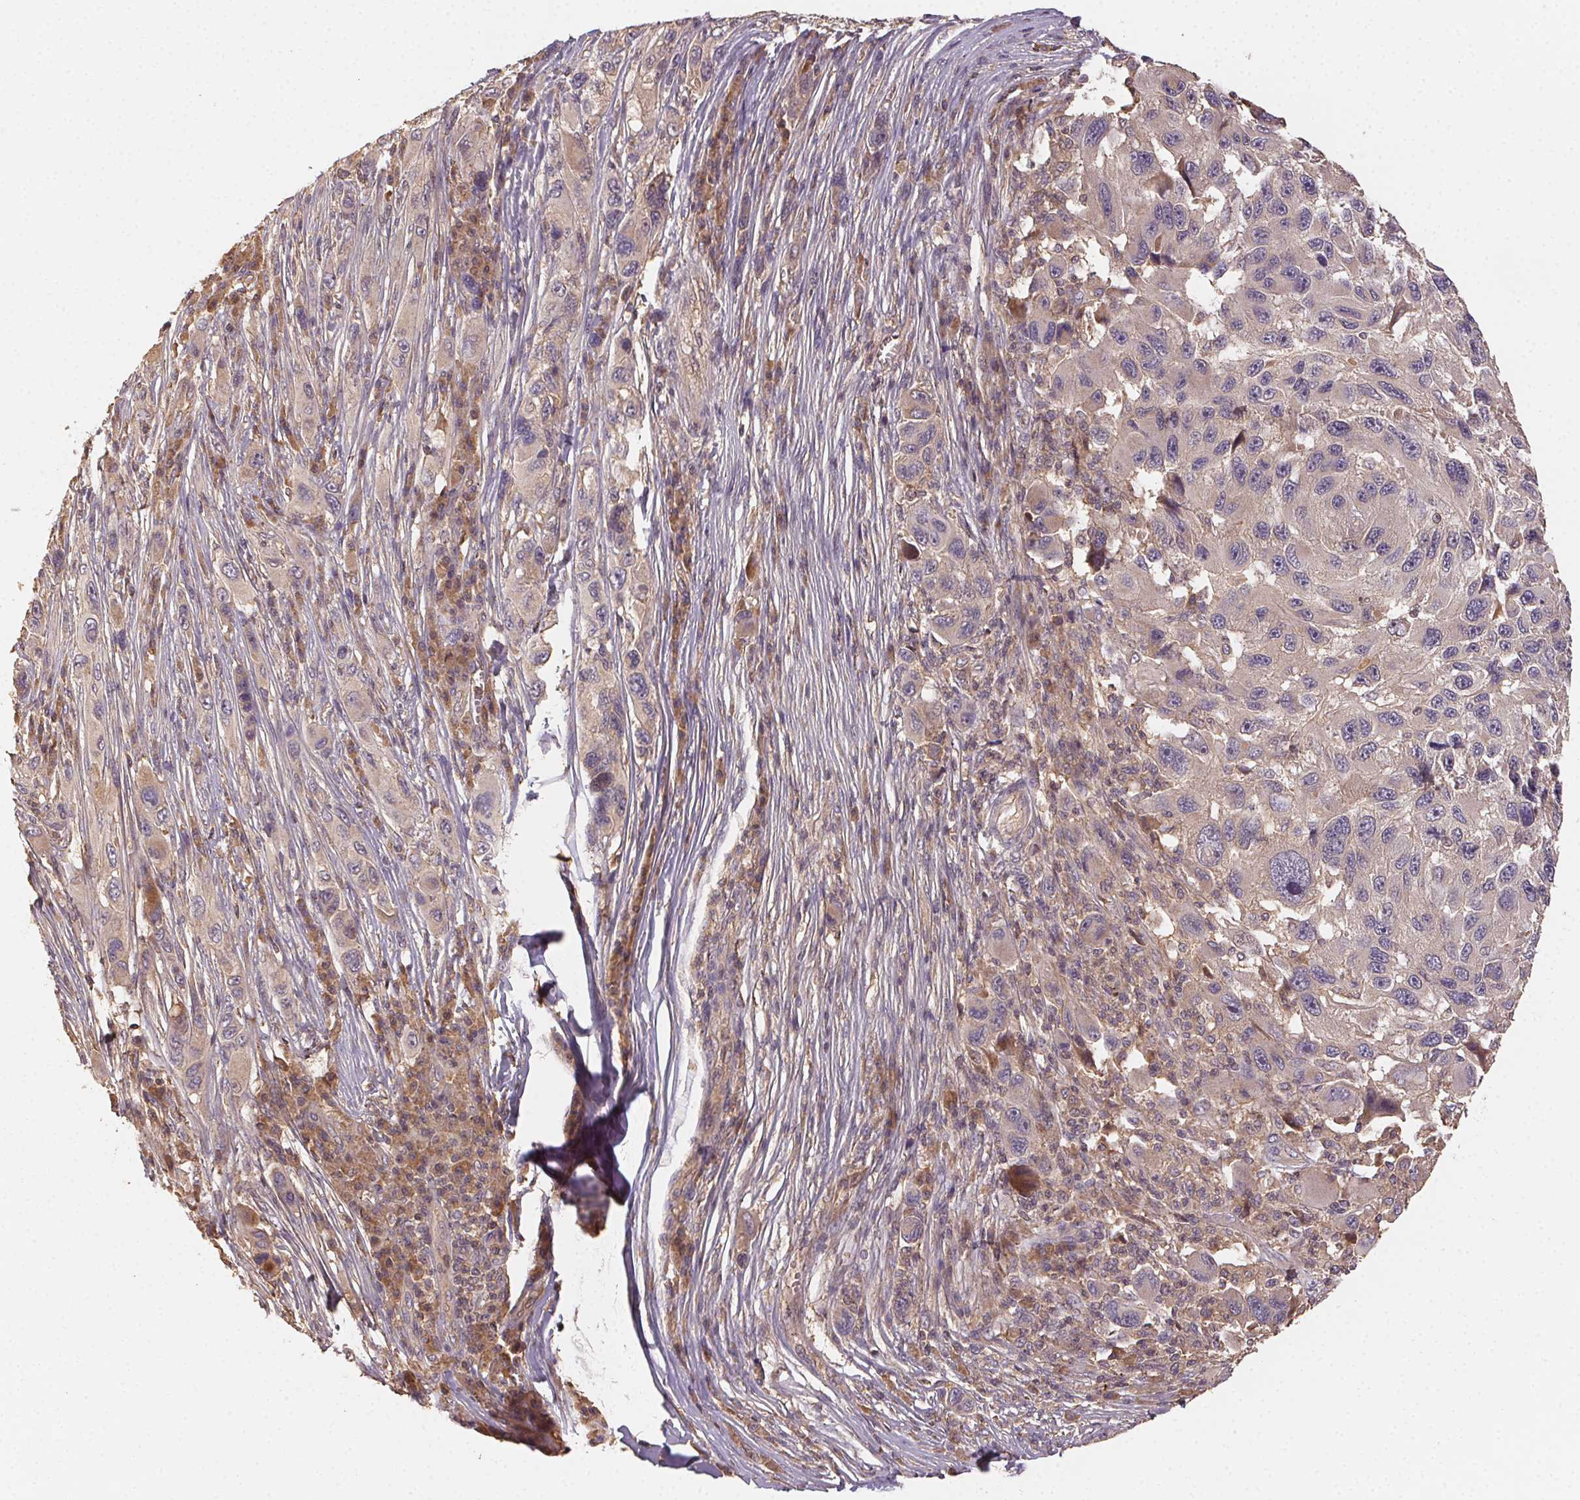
{"staining": {"intensity": "weak", "quantity": "<25%", "location": "cytoplasmic/membranous"}, "tissue": "melanoma", "cell_type": "Tumor cells", "image_type": "cancer", "snomed": [{"axis": "morphology", "description": "Malignant melanoma, NOS"}, {"axis": "topography", "description": "Skin"}], "caption": "Tumor cells show no significant positivity in malignant melanoma.", "gene": "RALA", "patient": {"sex": "male", "age": 53}}